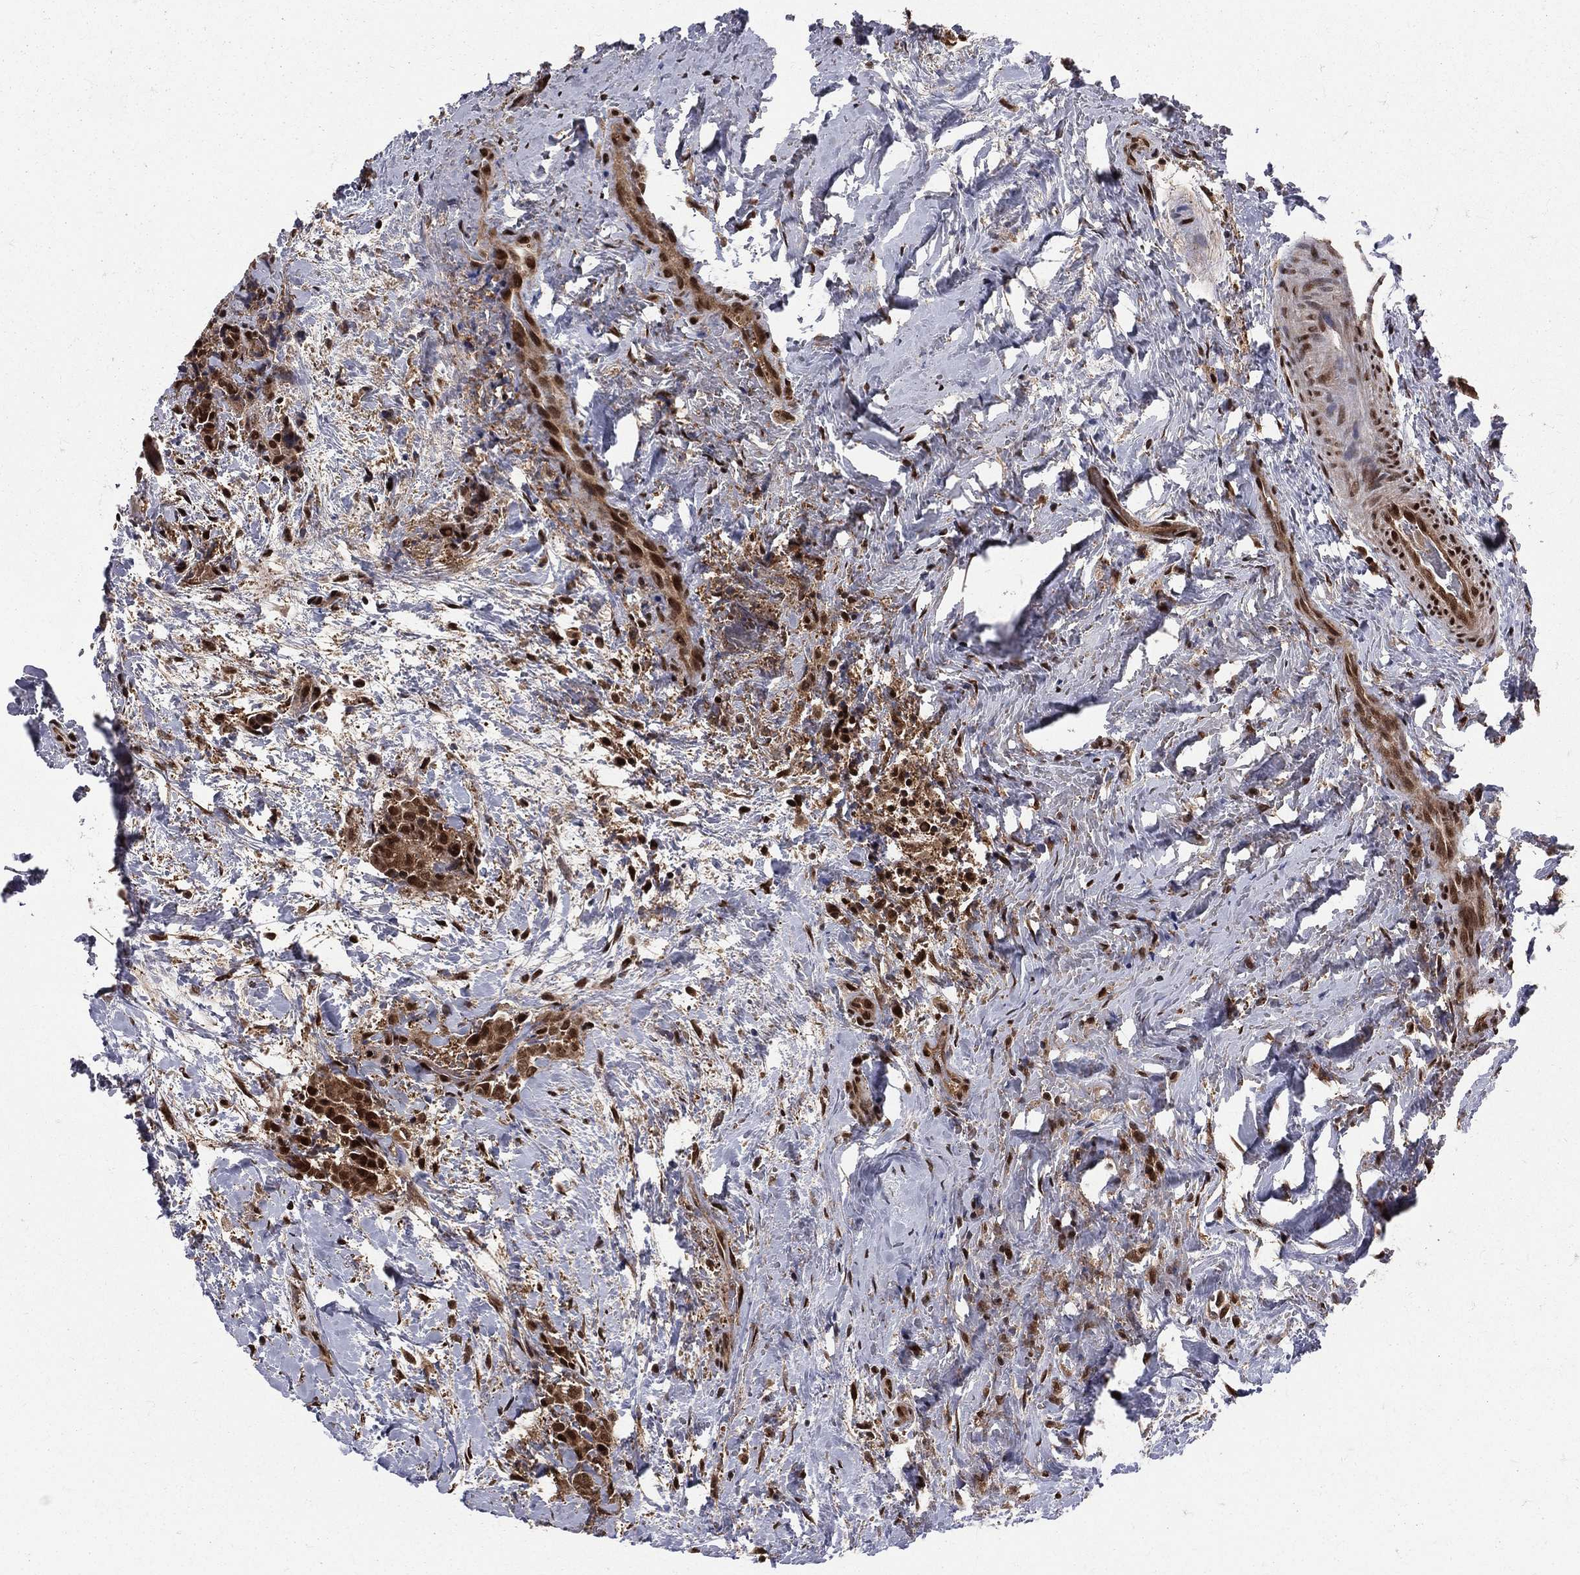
{"staining": {"intensity": "strong", "quantity": "25%-75%", "location": "cytoplasmic/membranous,nuclear"}, "tissue": "thyroid cancer", "cell_type": "Tumor cells", "image_type": "cancer", "snomed": [{"axis": "morphology", "description": "Papillary adenocarcinoma, NOS"}, {"axis": "topography", "description": "Thyroid gland"}], "caption": "An IHC photomicrograph of neoplastic tissue is shown. Protein staining in brown shows strong cytoplasmic/membranous and nuclear positivity in thyroid cancer within tumor cells. (DAB (3,3'-diaminobenzidine) IHC, brown staining for protein, blue staining for nuclei).", "gene": "COPS4", "patient": {"sex": "male", "age": 61}}